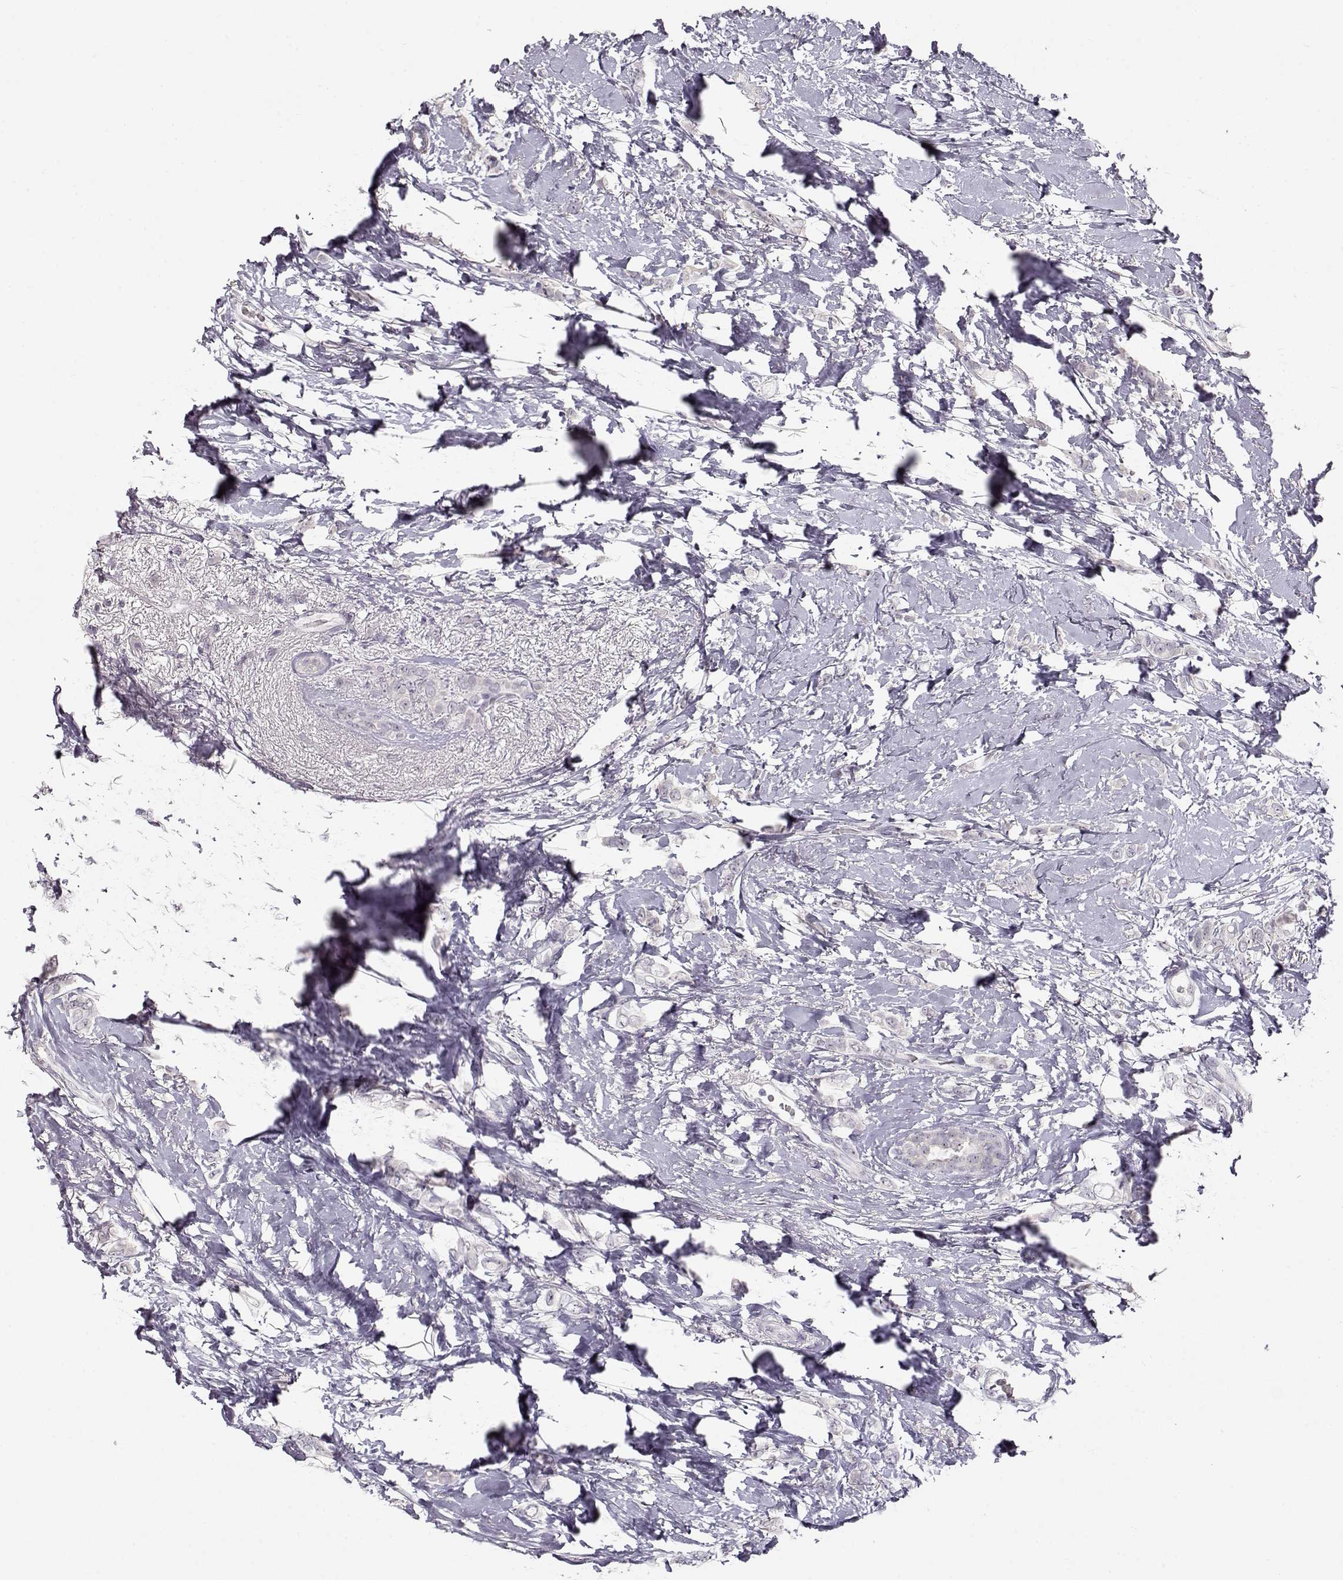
{"staining": {"intensity": "negative", "quantity": "none", "location": "none"}, "tissue": "breast cancer", "cell_type": "Tumor cells", "image_type": "cancer", "snomed": [{"axis": "morphology", "description": "Lobular carcinoma"}, {"axis": "topography", "description": "Breast"}], "caption": "Immunohistochemistry micrograph of breast cancer stained for a protein (brown), which reveals no positivity in tumor cells.", "gene": "FAM205A", "patient": {"sex": "female", "age": 66}}